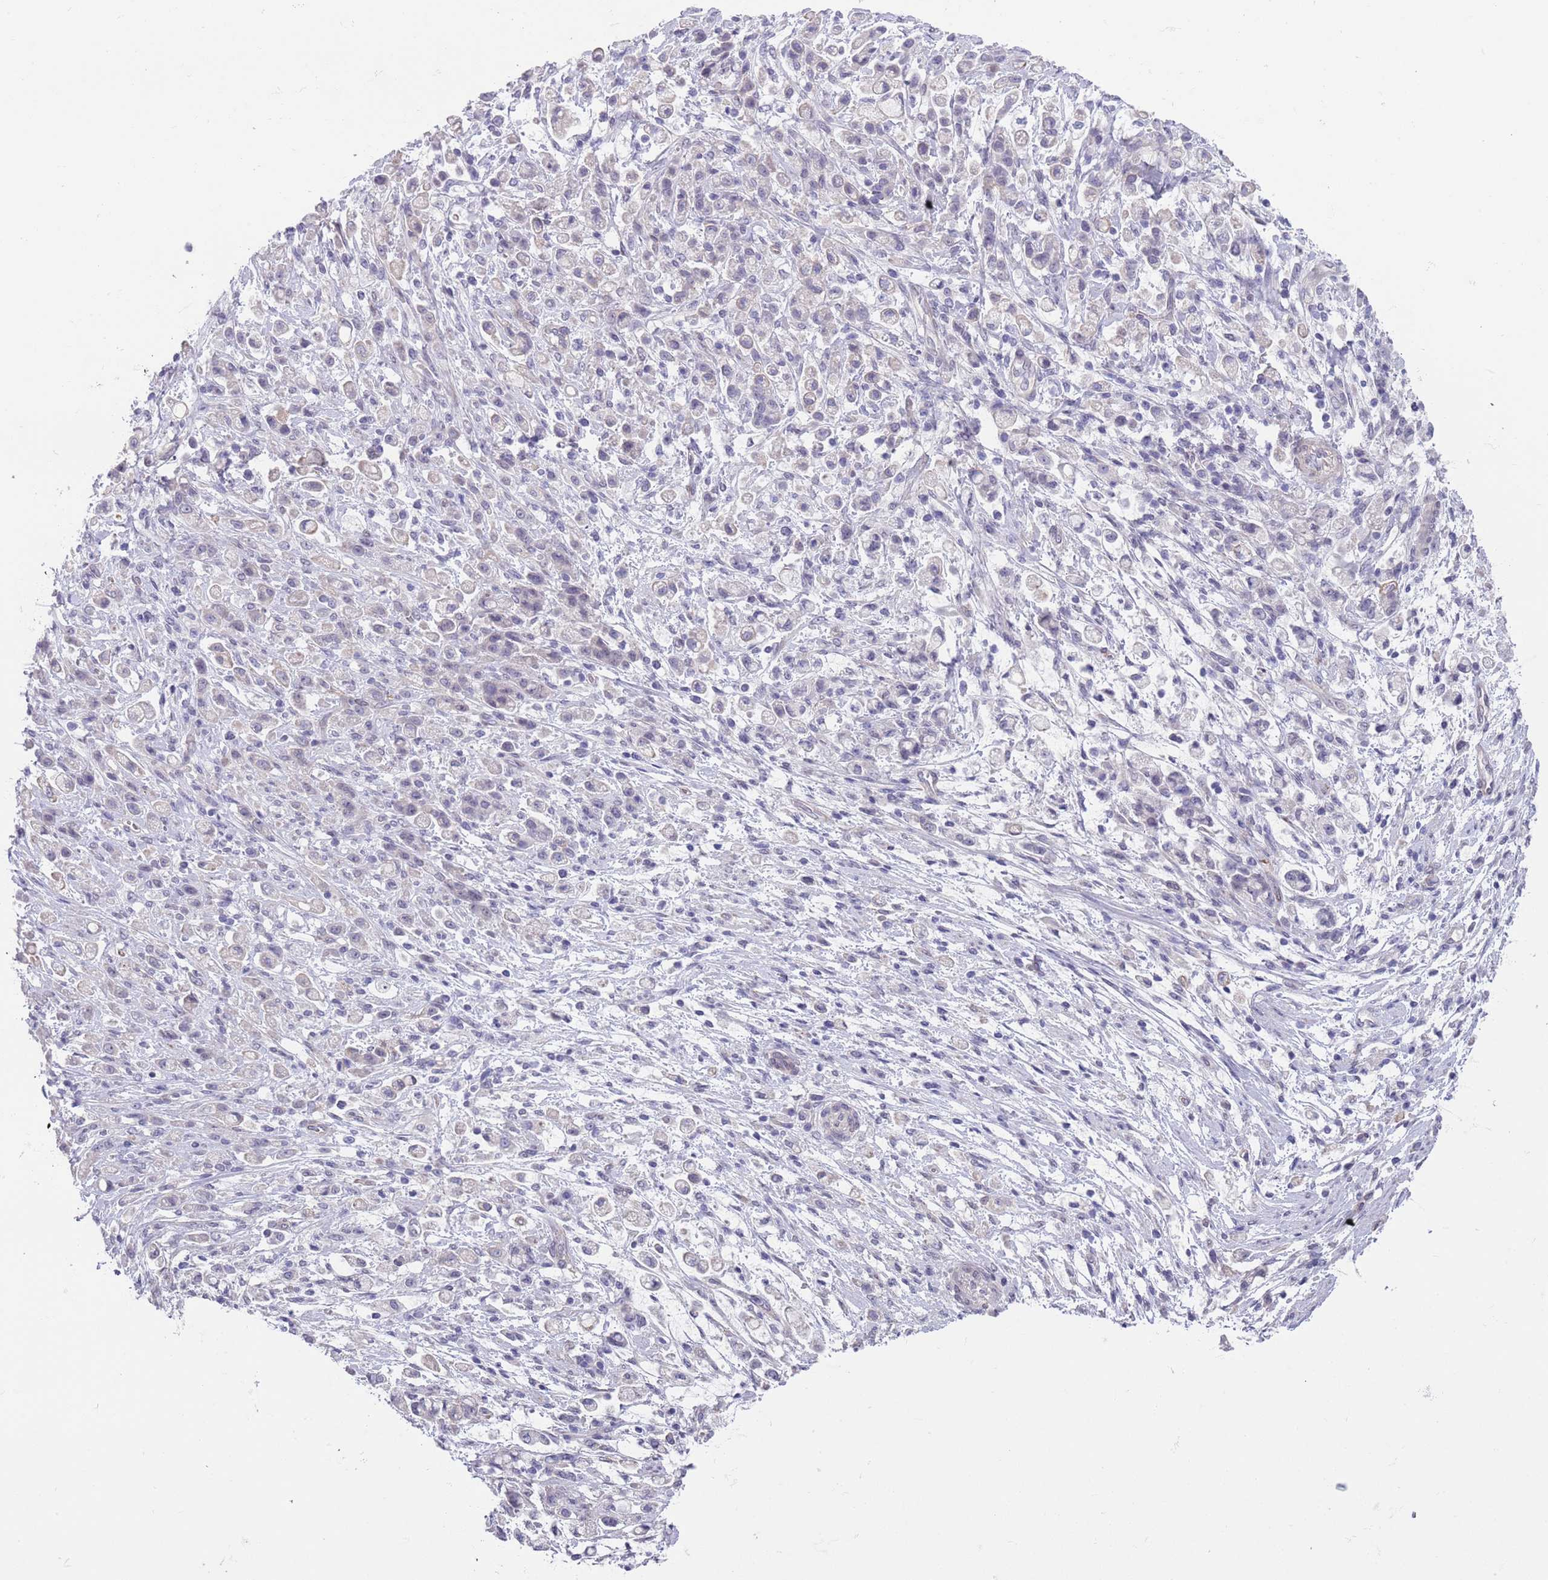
{"staining": {"intensity": "negative", "quantity": "none", "location": "none"}, "tissue": "stomach cancer", "cell_type": "Tumor cells", "image_type": "cancer", "snomed": [{"axis": "morphology", "description": "Adenocarcinoma, NOS"}, {"axis": "topography", "description": "Stomach"}], "caption": "Stomach cancer was stained to show a protein in brown. There is no significant positivity in tumor cells. (Brightfield microscopy of DAB (3,3'-diaminobenzidine) immunohistochemistry (IHC) at high magnification).", "gene": "RNF169", "patient": {"sex": "female", "age": 60}}